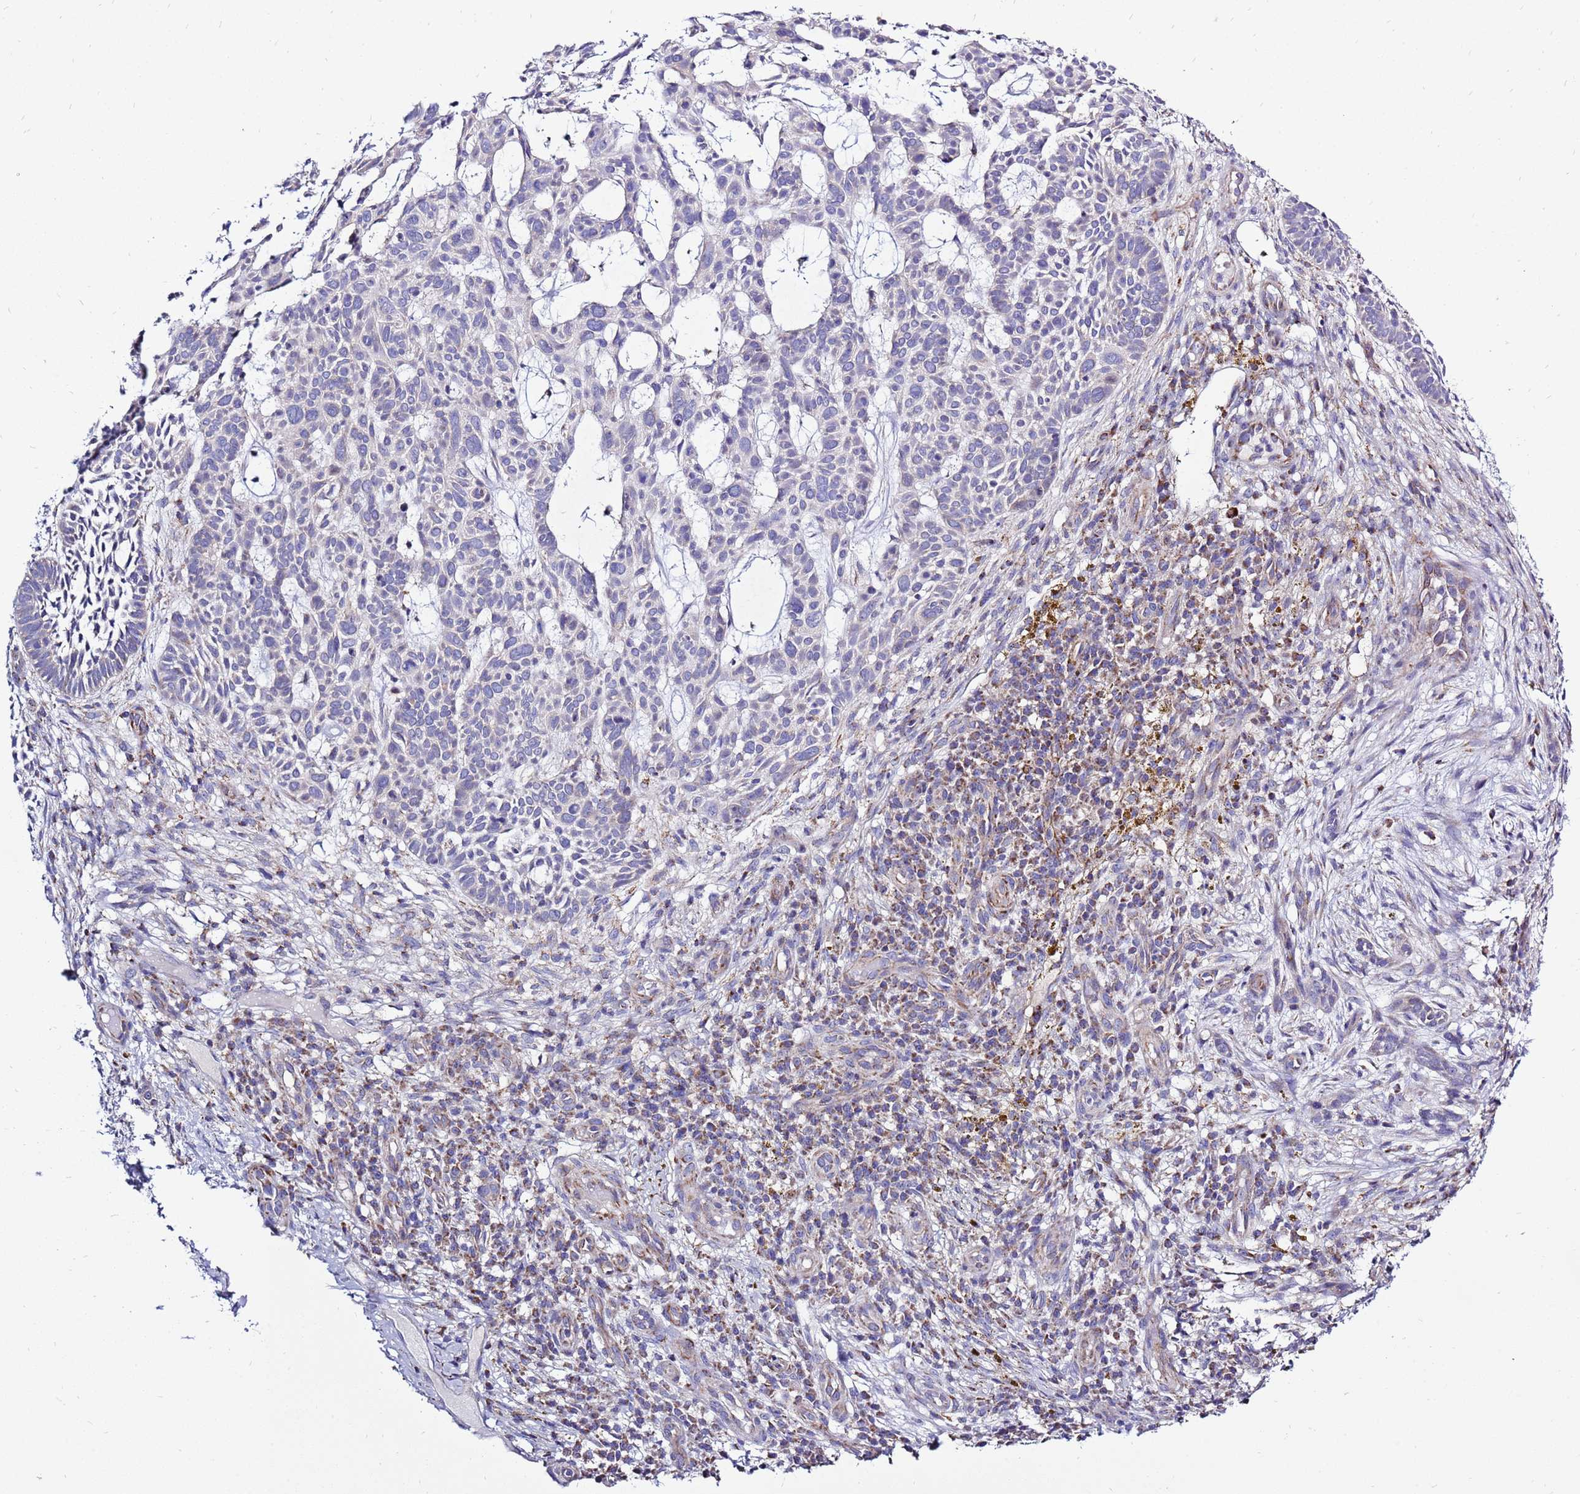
{"staining": {"intensity": "negative", "quantity": "none", "location": "none"}, "tissue": "skin cancer", "cell_type": "Tumor cells", "image_type": "cancer", "snomed": [{"axis": "morphology", "description": "Basal cell carcinoma"}, {"axis": "topography", "description": "Skin"}], "caption": "IHC micrograph of human skin cancer (basal cell carcinoma) stained for a protein (brown), which shows no staining in tumor cells.", "gene": "IGF1R", "patient": {"sex": "male", "age": 89}}